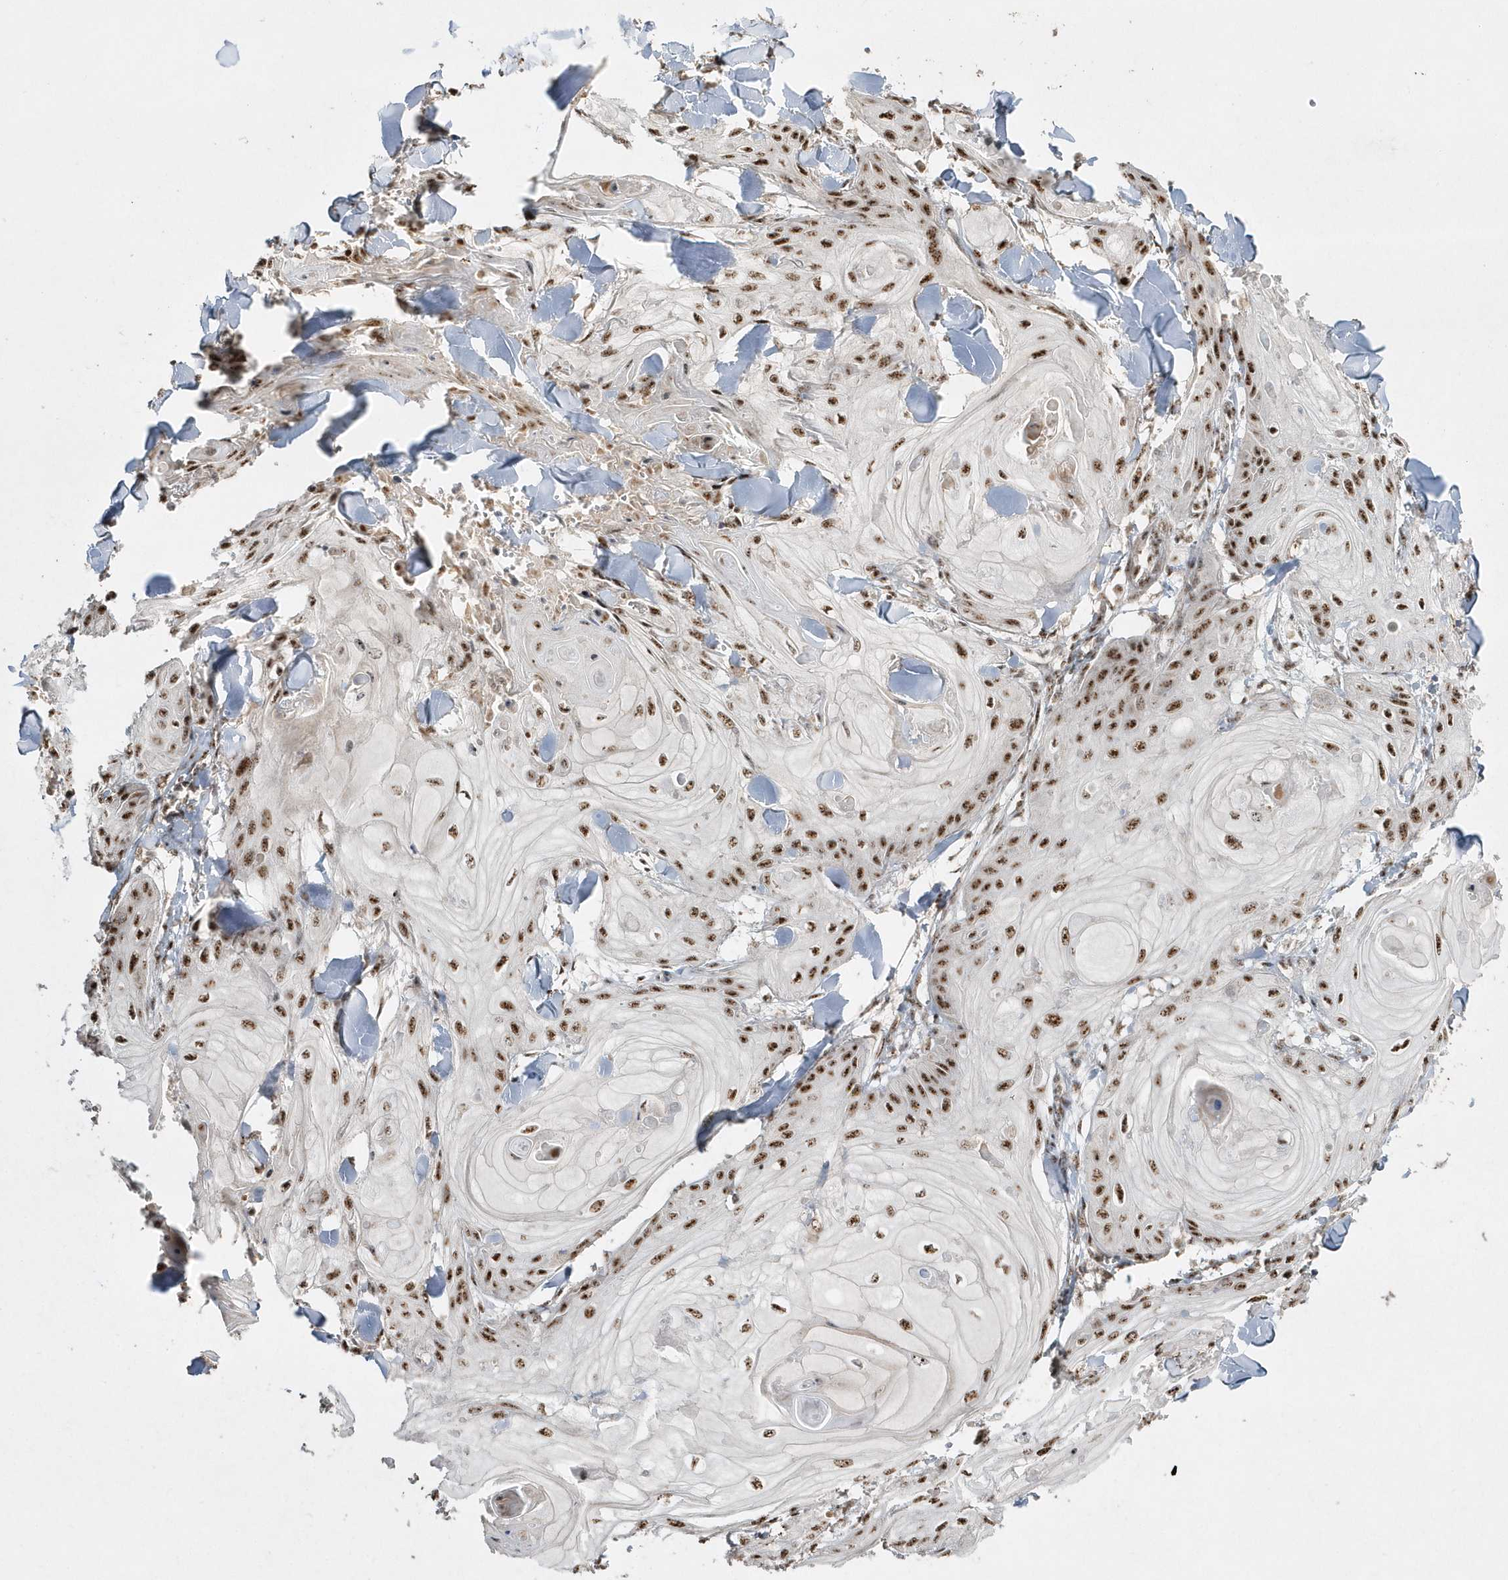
{"staining": {"intensity": "strong", "quantity": ">75%", "location": "nuclear"}, "tissue": "skin cancer", "cell_type": "Tumor cells", "image_type": "cancer", "snomed": [{"axis": "morphology", "description": "Squamous cell carcinoma, NOS"}, {"axis": "topography", "description": "Skin"}], "caption": "Immunohistochemistry histopathology image of neoplastic tissue: skin cancer stained using IHC exhibits high levels of strong protein expression localized specifically in the nuclear of tumor cells, appearing as a nuclear brown color.", "gene": "POLR3B", "patient": {"sex": "male", "age": 74}}